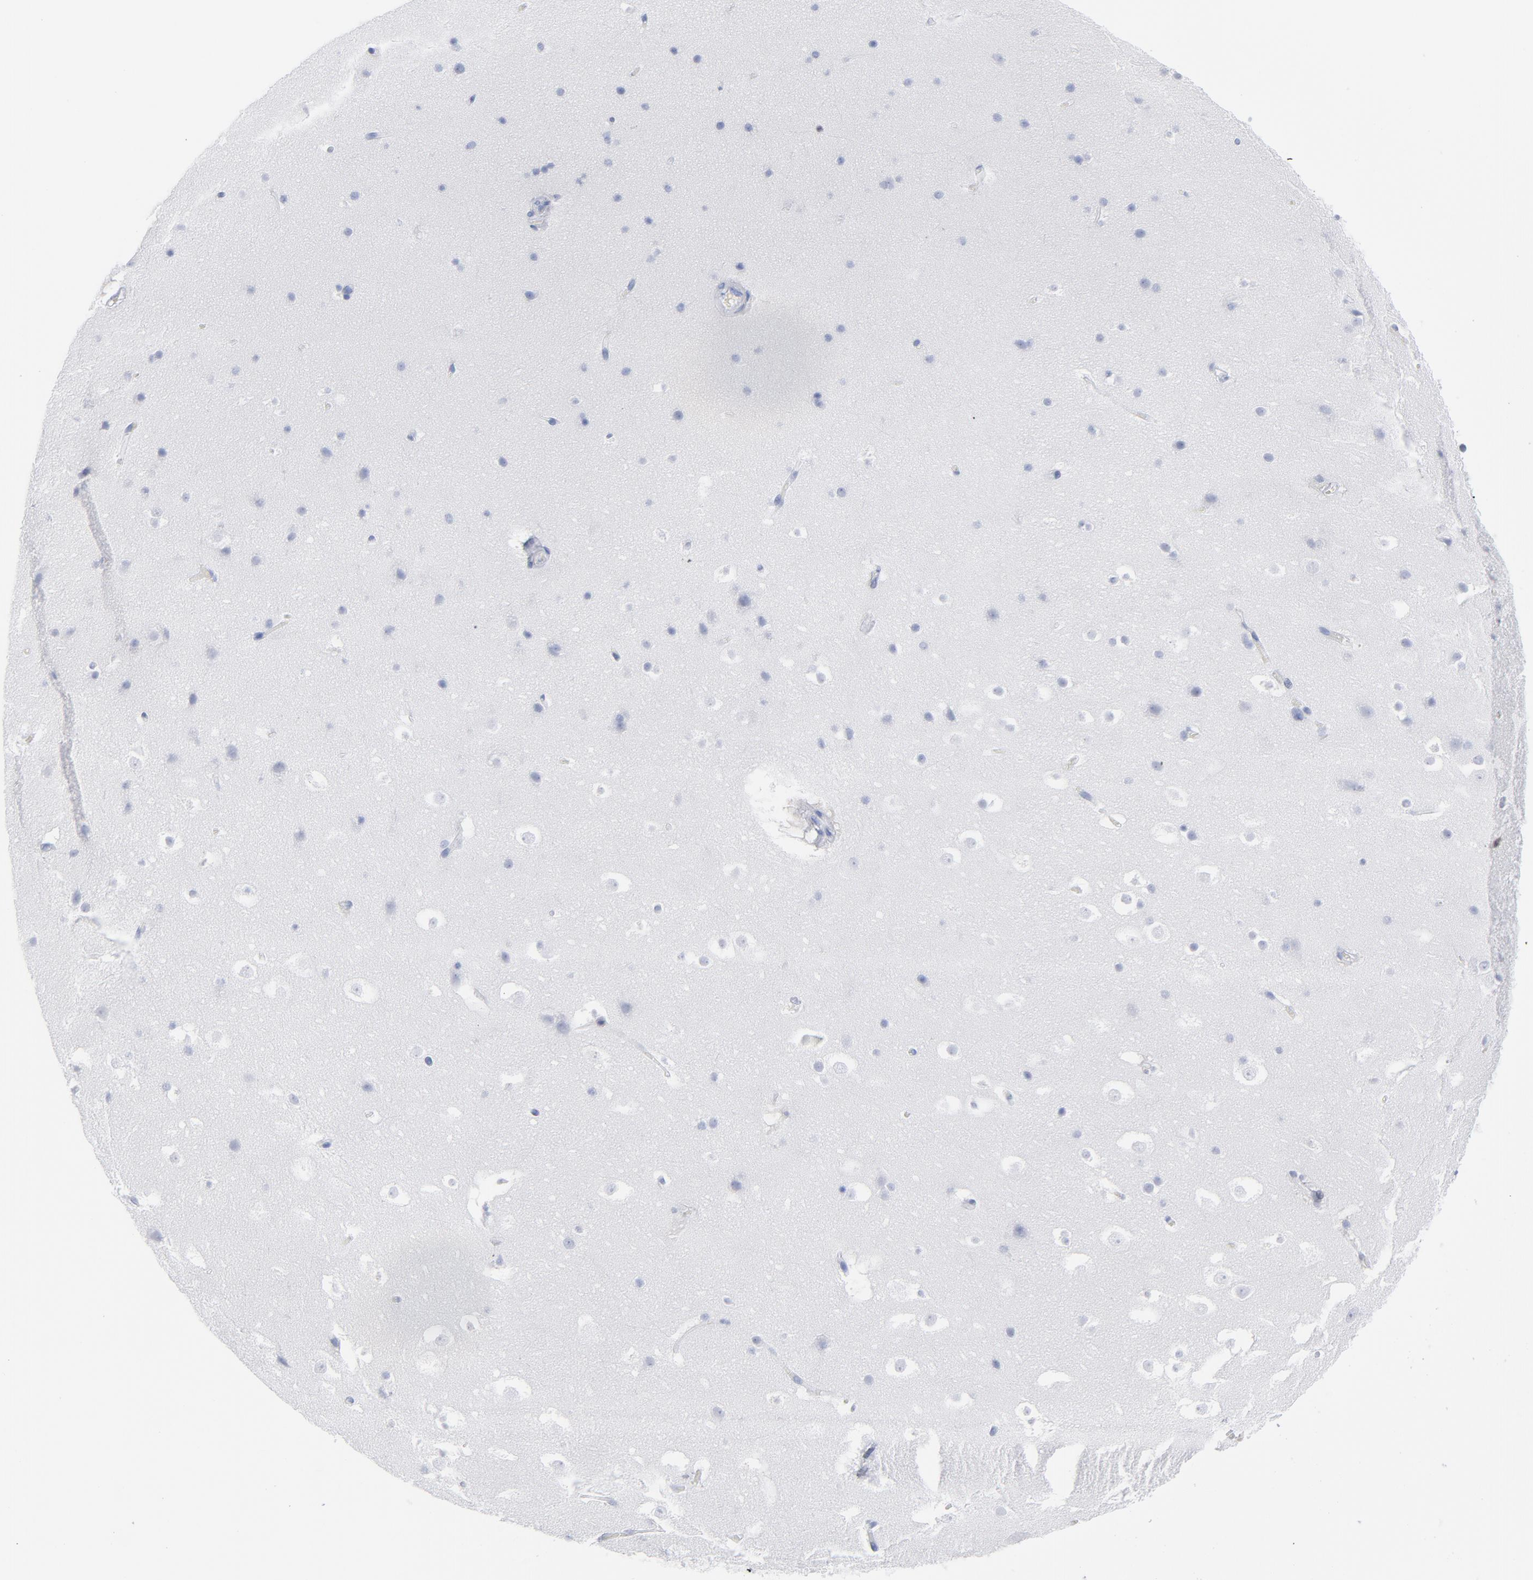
{"staining": {"intensity": "negative", "quantity": "none", "location": "none"}, "tissue": "hippocampus", "cell_type": "Glial cells", "image_type": "normal", "snomed": [{"axis": "morphology", "description": "Normal tissue, NOS"}, {"axis": "topography", "description": "Hippocampus"}], "caption": "Immunohistochemical staining of benign hippocampus shows no significant staining in glial cells. (Brightfield microscopy of DAB immunohistochemistry (IHC) at high magnification).", "gene": "P2RY8", "patient": {"sex": "male", "age": 45}}